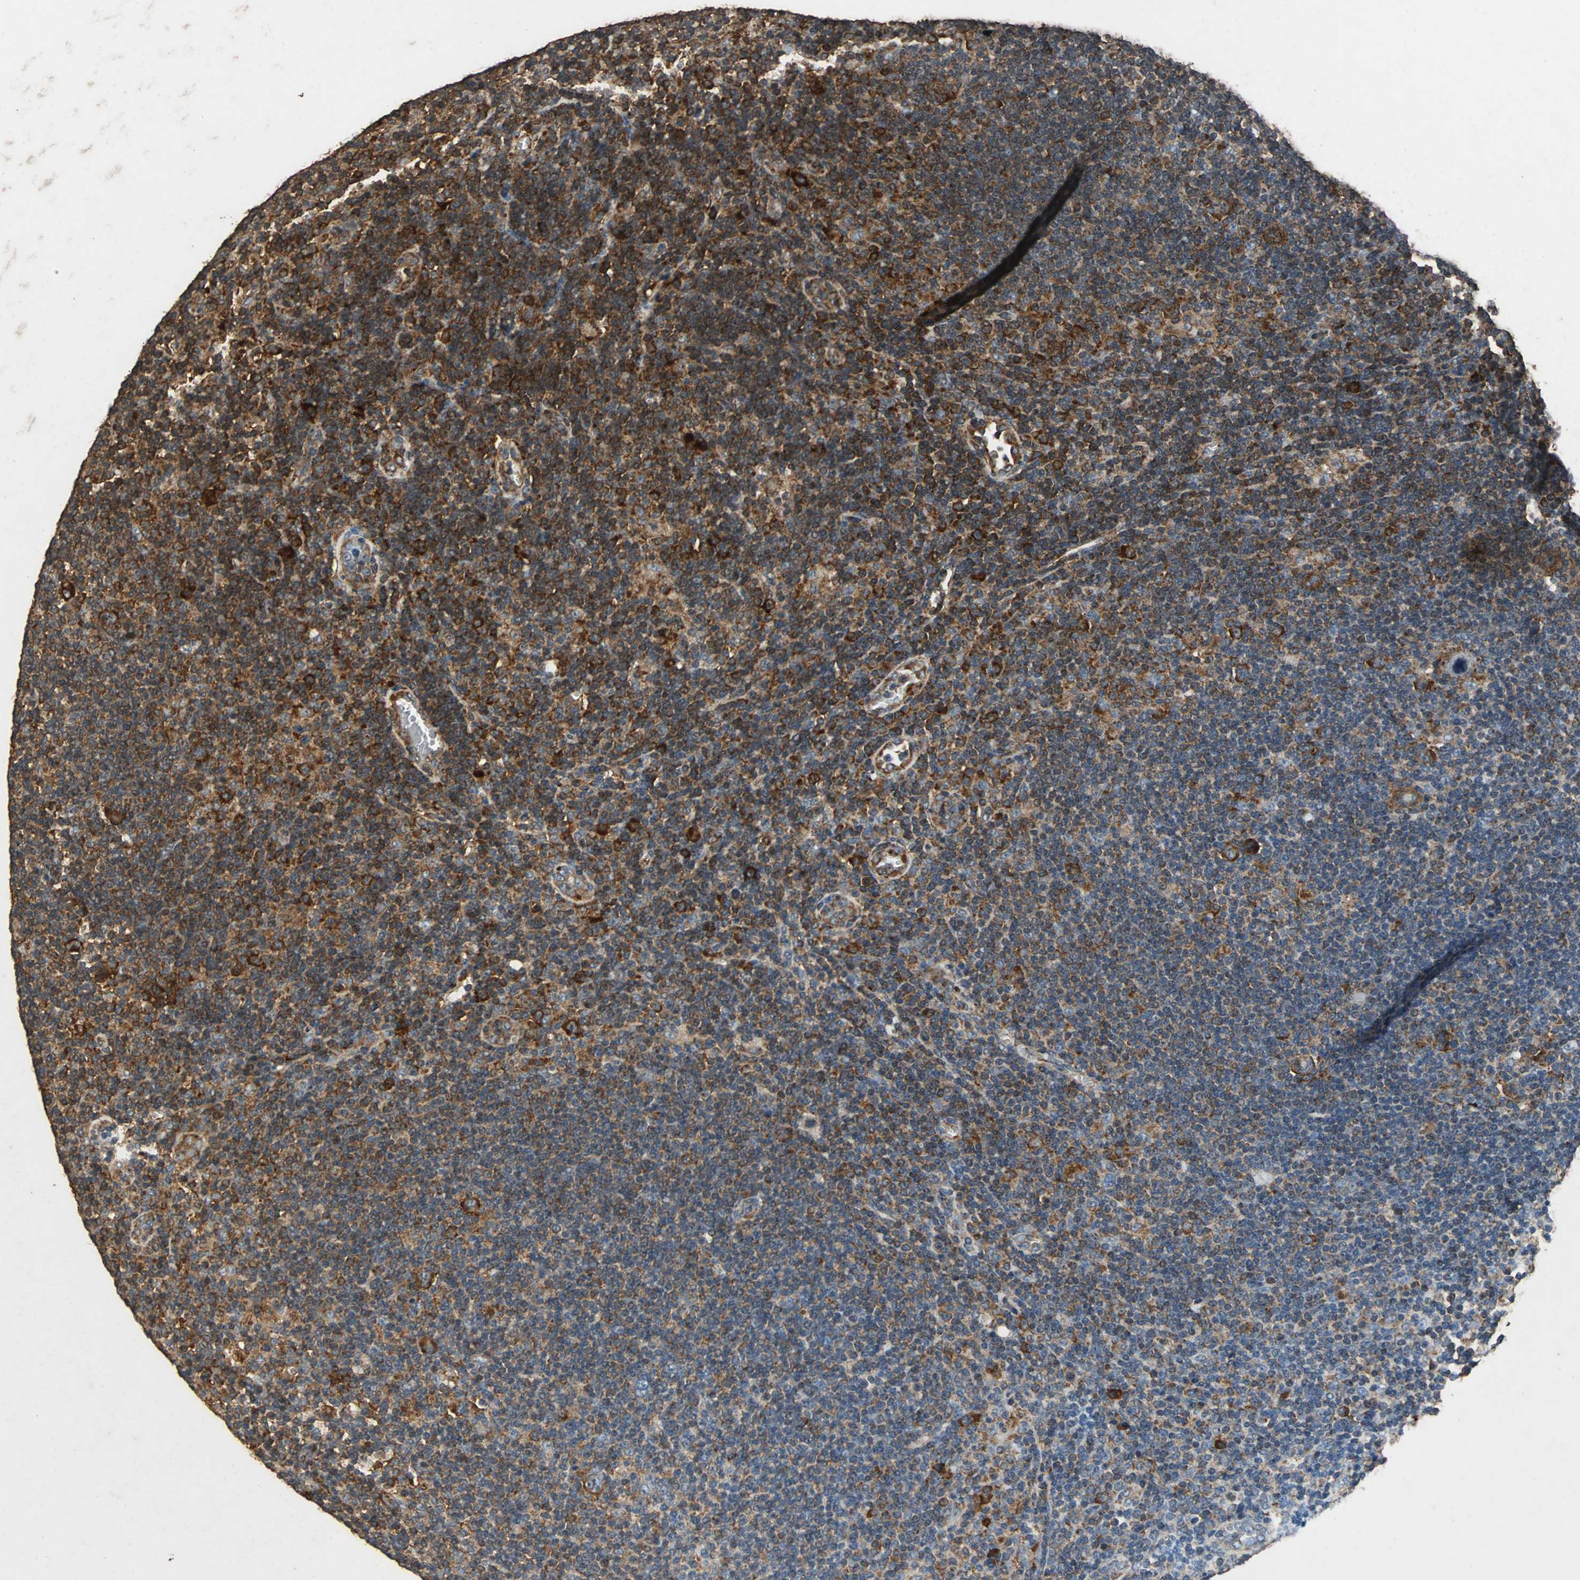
{"staining": {"intensity": "strong", "quantity": ">75%", "location": "cytoplasmic/membranous"}, "tissue": "lymphoma", "cell_type": "Tumor cells", "image_type": "cancer", "snomed": [{"axis": "morphology", "description": "Hodgkin's disease, NOS"}, {"axis": "topography", "description": "Lymph node"}], "caption": "An image showing strong cytoplasmic/membranous staining in approximately >75% of tumor cells in Hodgkin's disease, as visualized by brown immunohistochemical staining.", "gene": "NAA10", "patient": {"sex": "female", "age": 57}}